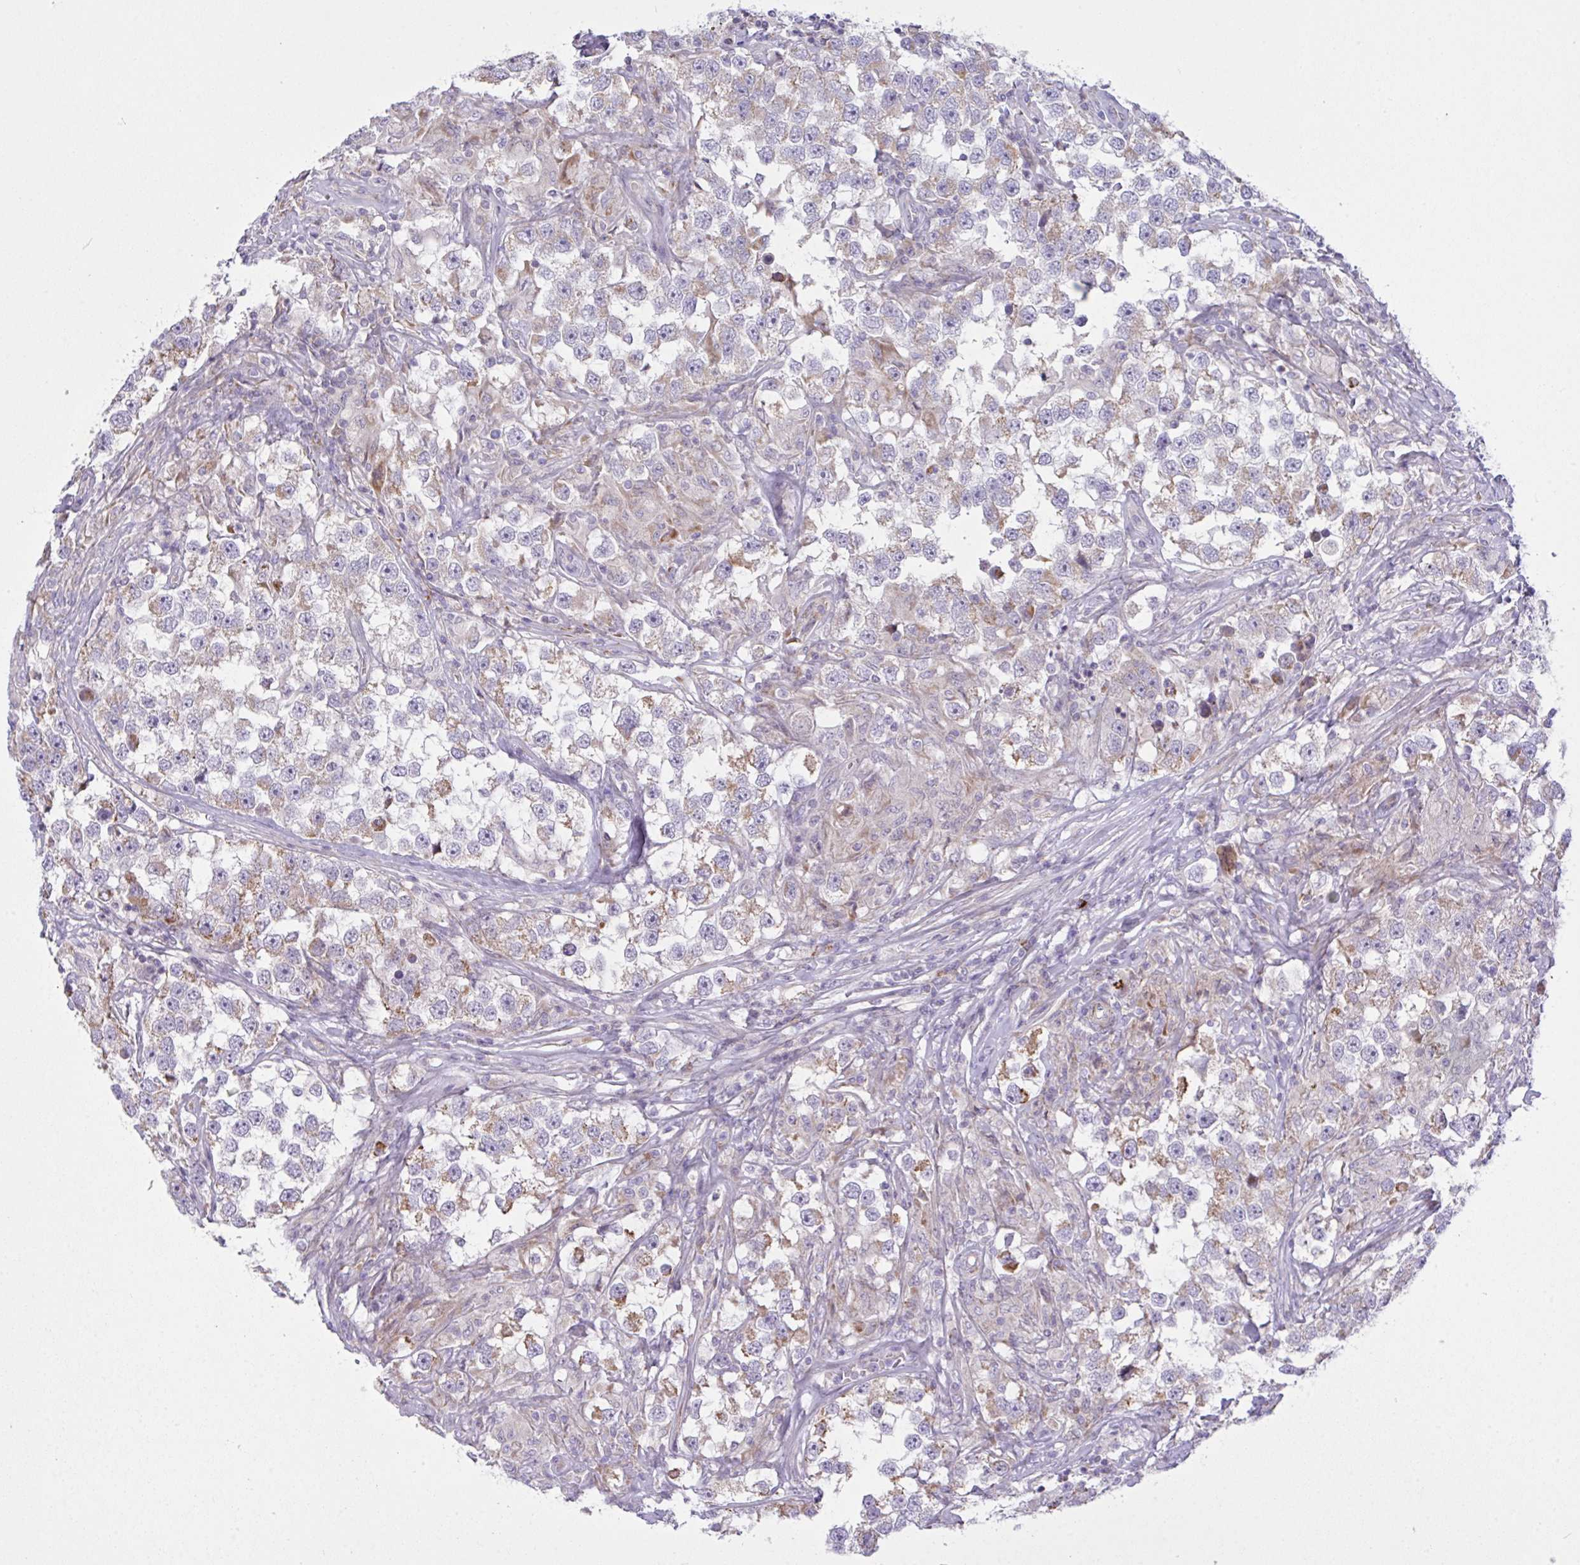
{"staining": {"intensity": "moderate", "quantity": "25%-75%", "location": "cytoplasmic/membranous"}, "tissue": "testis cancer", "cell_type": "Tumor cells", "image_type": "cancer", "snomed": [{"axis": "morphology", "description": "Seminoma, NOS"}, {"axis": "topography", "description": "Testis"}], "caption": "Seminoma (testis) stained for a protein (brown) shows moderate cytoplasmic/membranous positive positivity in about 25%-75% of tumor cells.", "gene": "CHDH", "patient": {"sex": "male", "age": 46}}